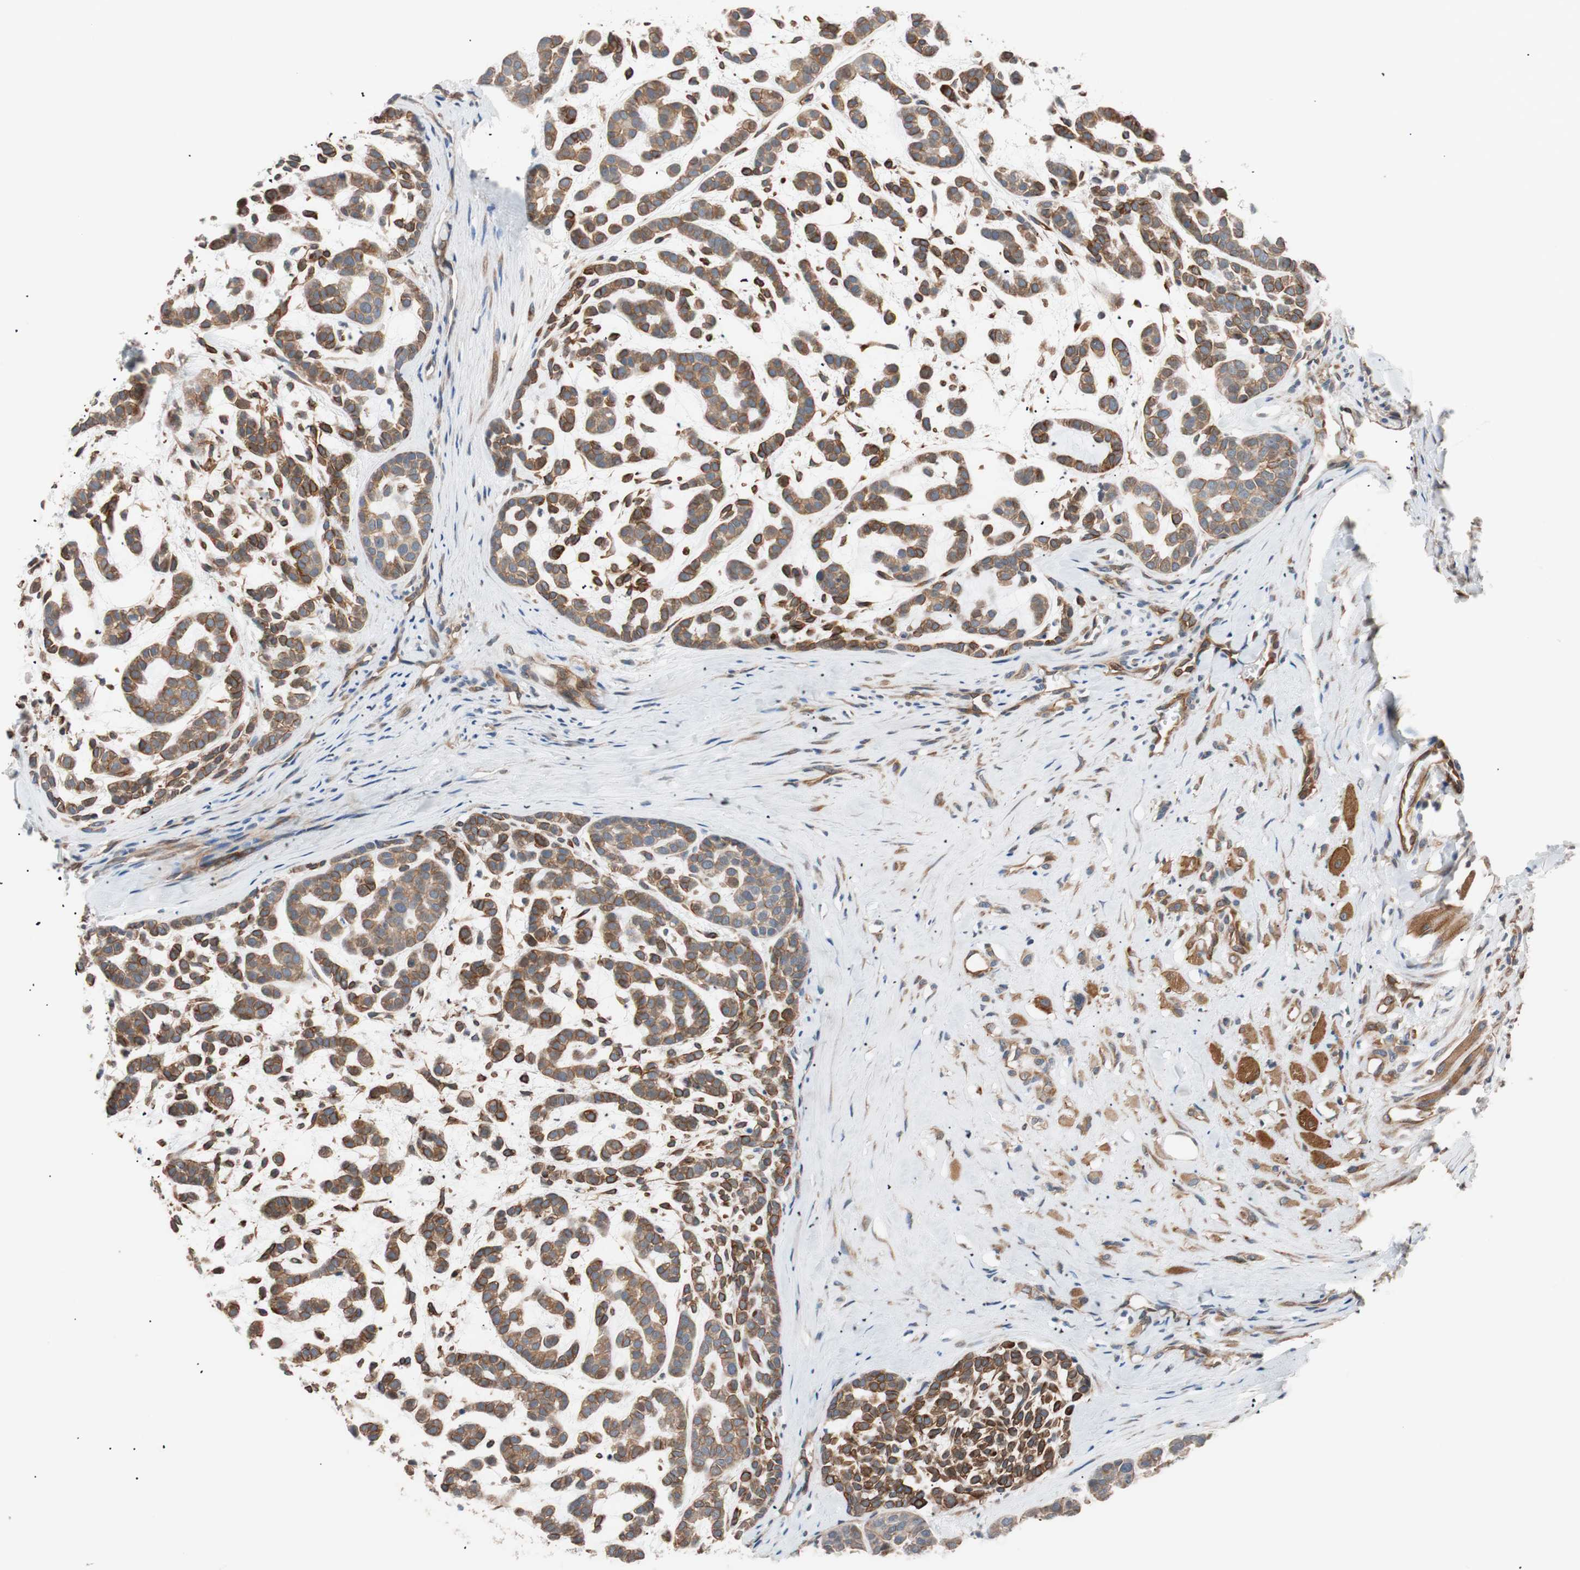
{"staining": {"intensity": "strong", "quantity": ">75%", "location": "cytoplasmic/membranous"}, "tissue": "head and neck cancer", "cell_type": "Tumor cells", "image_type": "cancer", "snomed": [{"axis": "morphology", "description": "Adenocarcinoma, NOS"}, {"axis": "morphology", "description": "Adenoma, NOS"}, {"axis": "topography", "description": "Head-Neck"}], "caption": "Head and neck adenoma was stained to show a protein in brown. There is high levels of strong cytoplasmic/membranous staining in about >75% of tumor cells. (IHC, brightfield microscopy, high magnification).", "gene": "SMG1", "patient": {"sex": "female", "age": 55}}